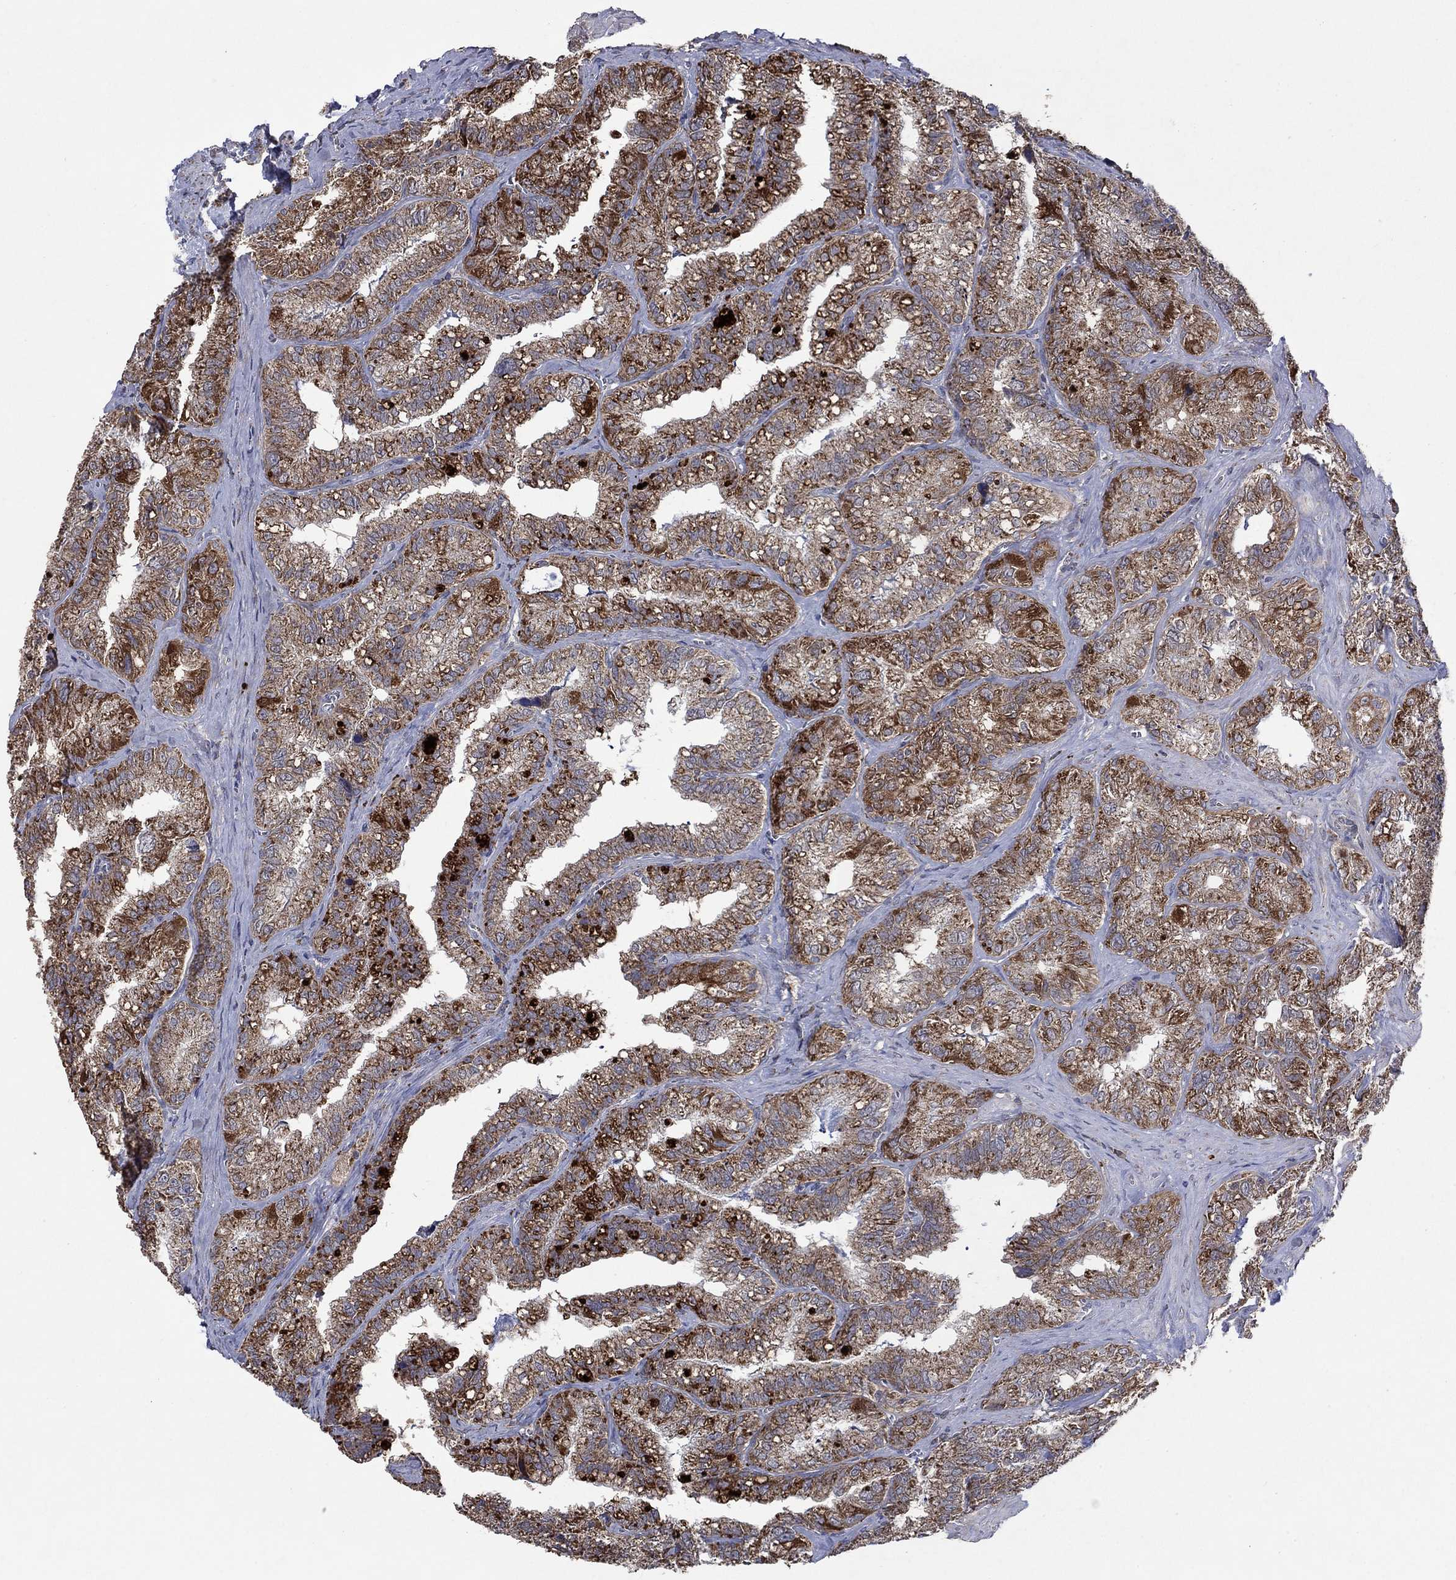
{"staining": {"intensity": "strong", "quantity": "25%-75%", "location": "cytoplasmic/membranous"}, "tissue": "seminal vesicle", "cell_type": "Glandular cells", "image_type": "normal", "snomed": [{"axis": "morphology", "description": "Normal tissue, NOS"}, {"axis": "topography", "description": "Seminal veicle"}], "caption": "IHC (DAB (3,3'-diaminobenzidine)) staining of benign human seminal vesicle displays strong cytoplasmic/membranous protein positivity in about 25%-75% of glandular cells. The staining is performed using DAB brown chromogen to label protein expression. The nuclei are counter-stained blue using hematoxylin.", "gene": "DPH1", "patient": {"sex": "male", "age": 57}}